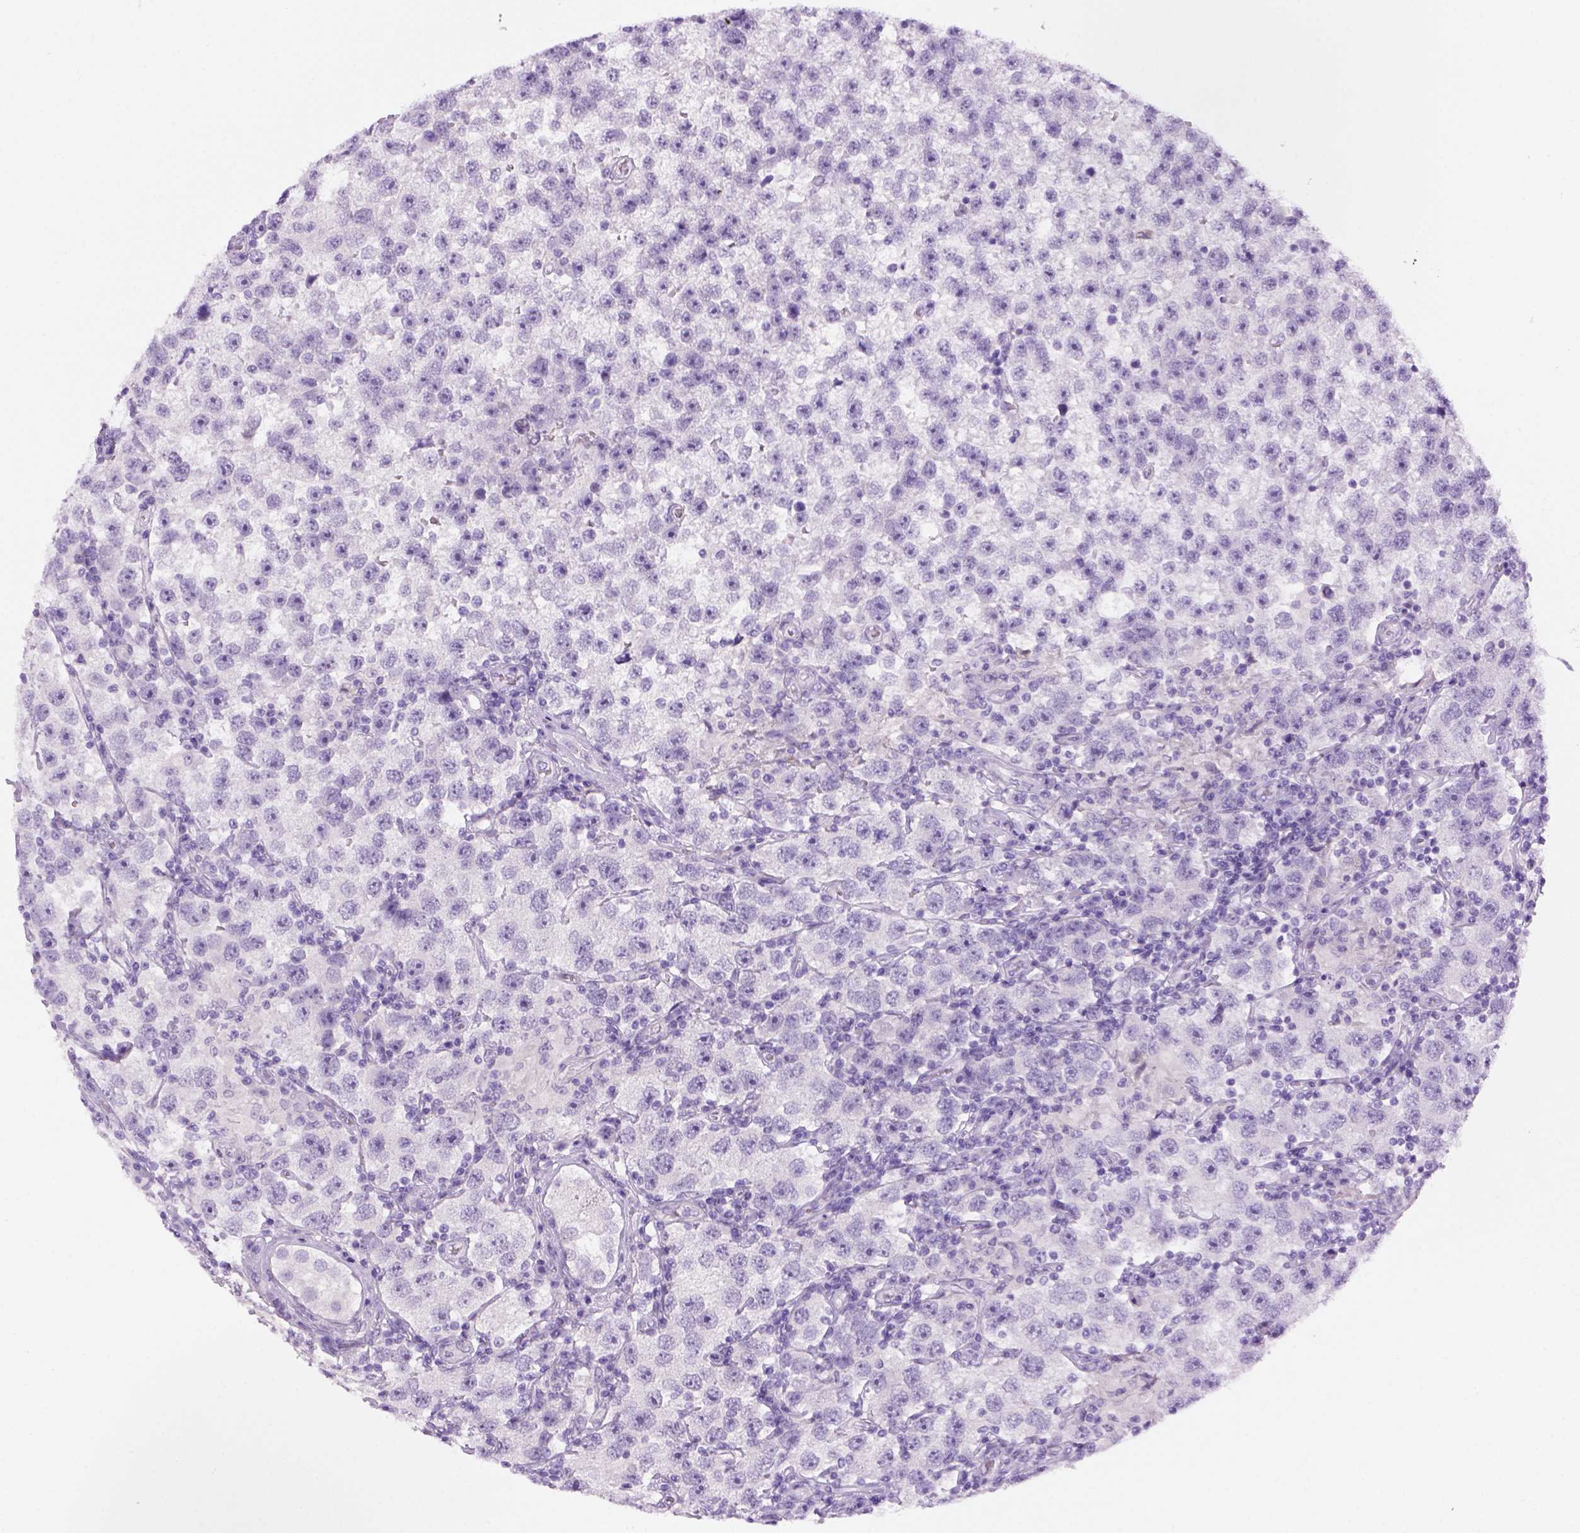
{"staining": {"intensity": "negative", "quantity": "none", "location": "none"}, "tissue": "testis cancer", "cell_type": "Tumor cells", "image_type": "cancer", "snomed": [{"axis": "morphology", "description": "Seminoma, NOS"}, {"axis": "topography", "description": "Testis"}], "caption": "This is an immunohistochemistry (IHC) photomicrograph of human testis cancer (seminoma). There is no expression in tumor cells.", "gene": "SGCG", "patient": {"sex": "male", "age": 26}}